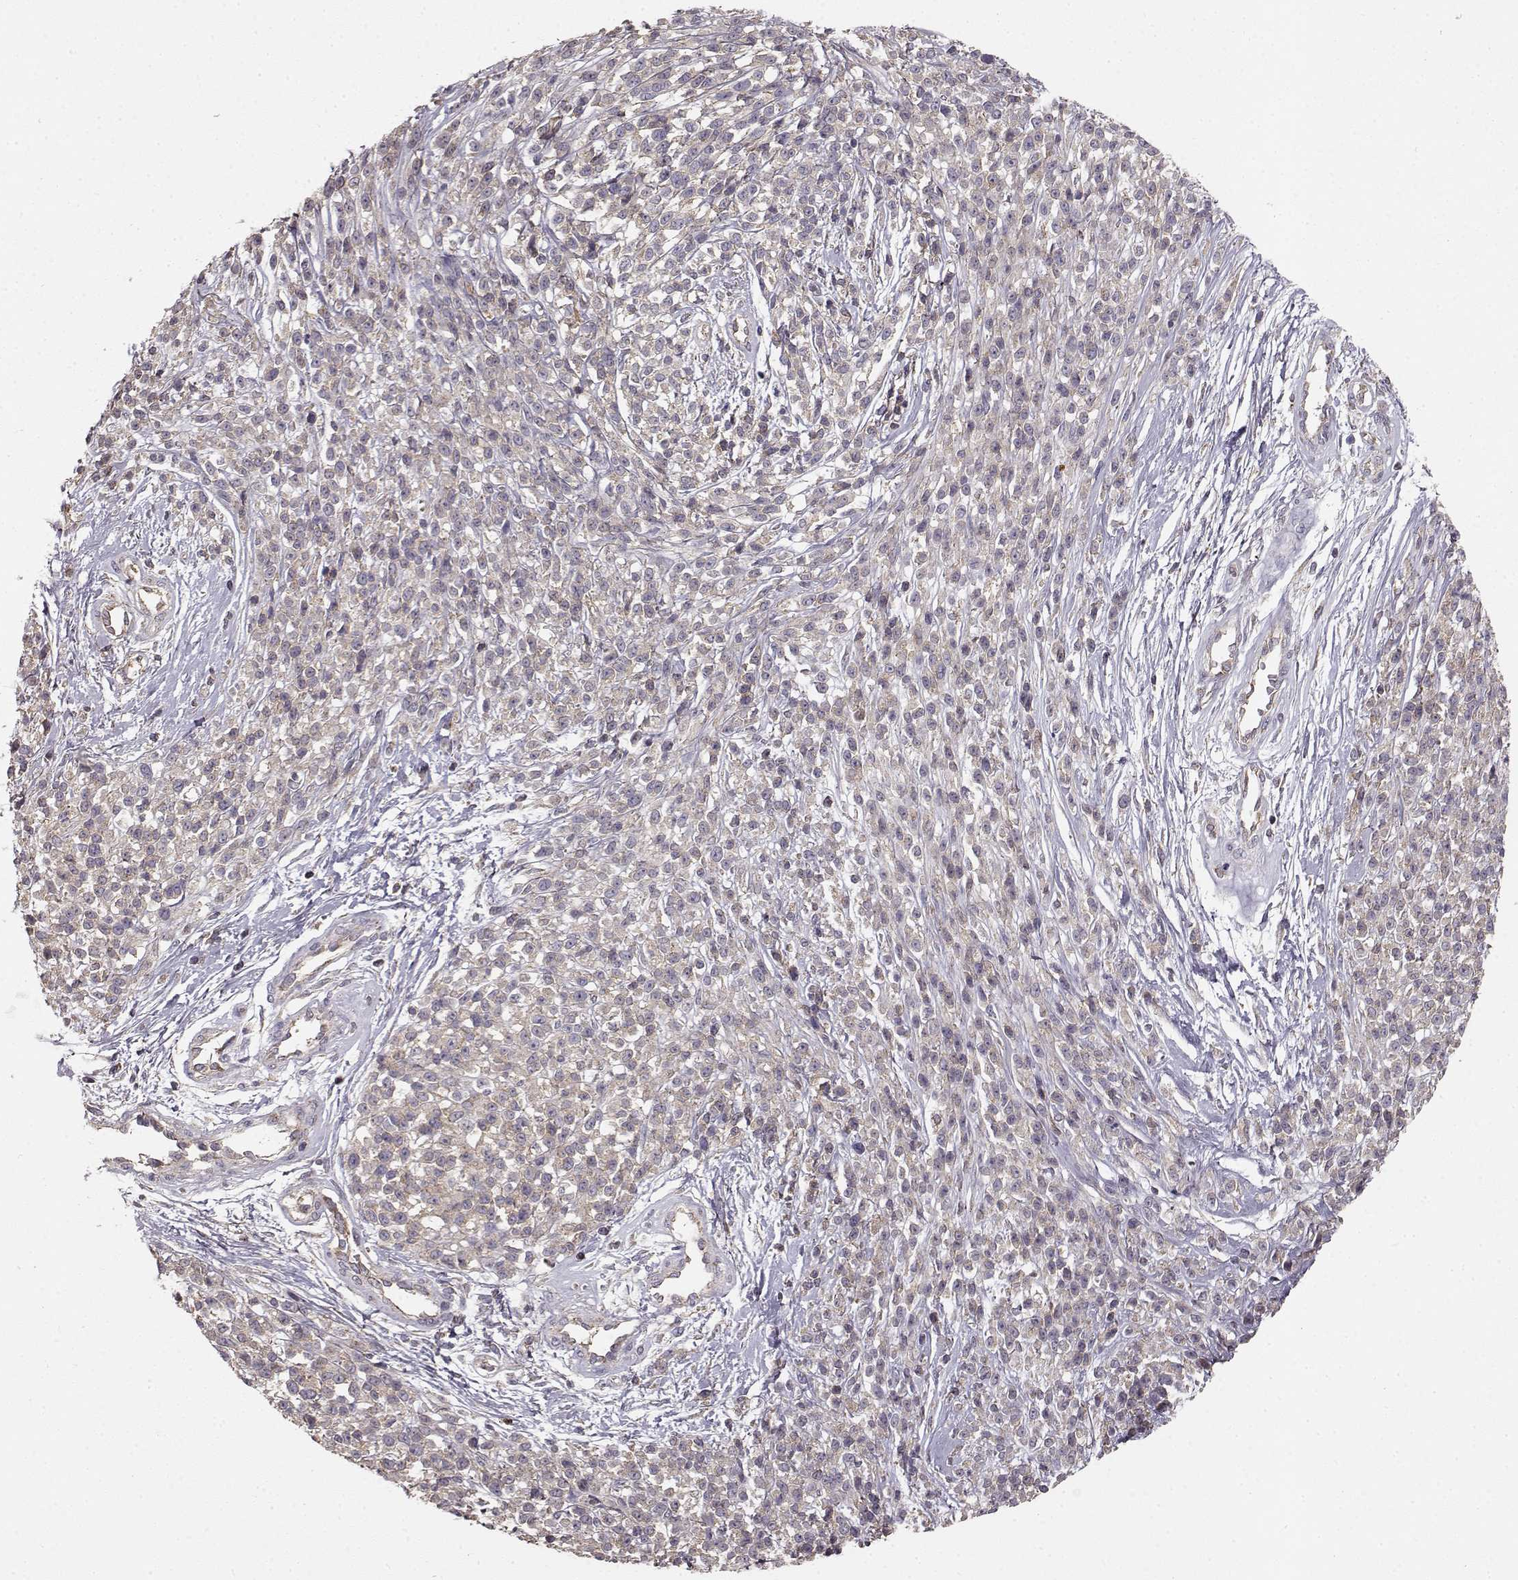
{"staining": {"intensity": "negative", "quantity": "none", "location": "none"}, "tissue": "melanoma", "cell_type": "Tumor cells", "image_type": "cancer", "snomed": [{"axis": "morphology", "description": "Malignant melanoma, NOS"}, {"axis": "topography", "description": "Skin"}, {"axis": "topography", "description": "Skin of trunk"}], "caption": "Melanoma stained for a protein using IHC demonstrates no staining tumor cells.", "gene": "ERBB3", "patient": {"sex": "male", "age": 74}}